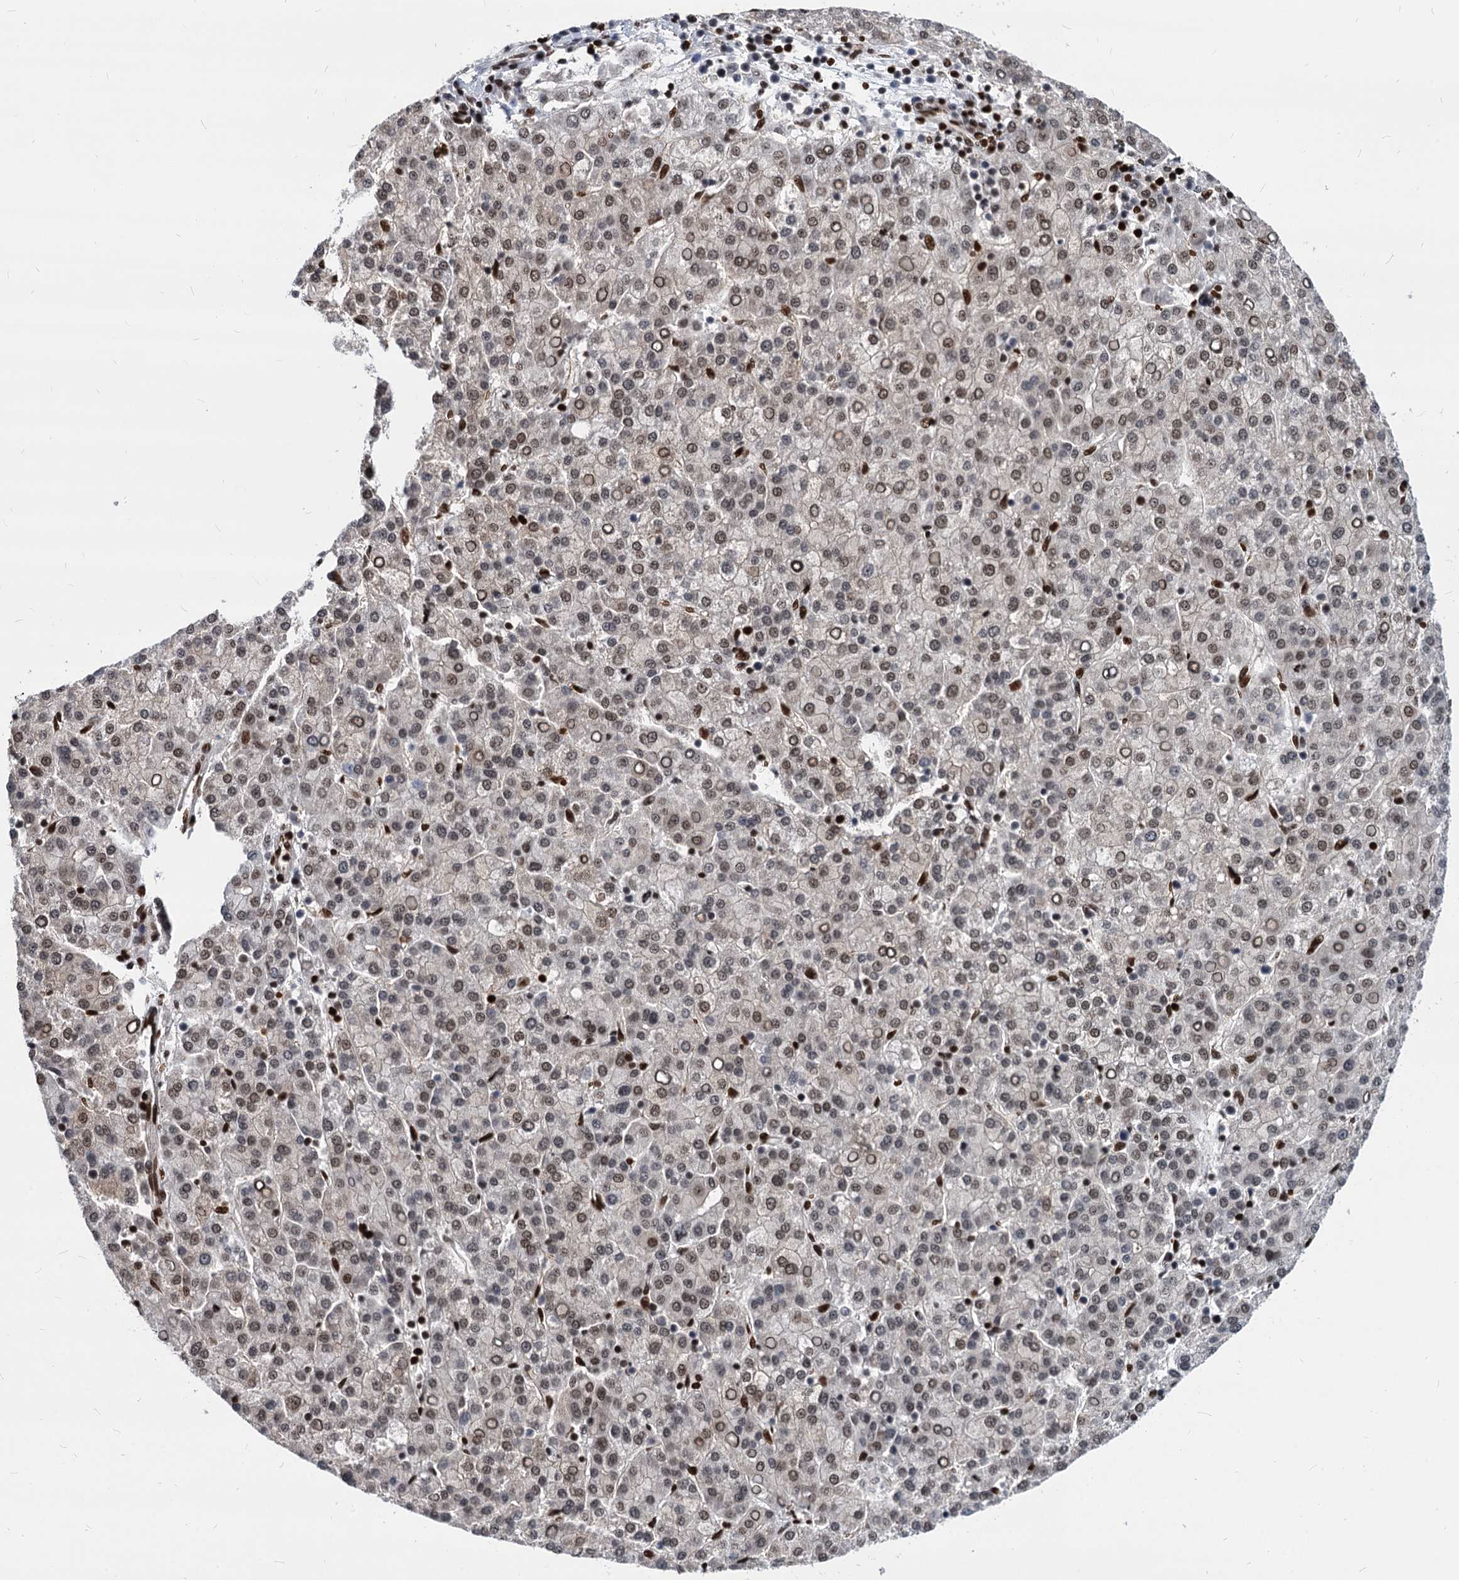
{"staining": {"intensity": "moderate", "quantity": "25%-75%", "location": "nuclear"}, "tissue": "liver cancer", "cell_type": "Tumor cells", "image_type": "cancer", "snomed": [{"axis": "morphology", "description": "Carcinoma, Hepatocellular, NOS"}, {"axis": "topography", "description": "Liver"}], "caption": "Liver hepatocellular carcinoma stained with a brown dye shows moderate nuclear positive positivity in approximately 25%-75% of tumor cells.", "gene": "MECP2", "patient": {"sex": "female", "age": 58}}